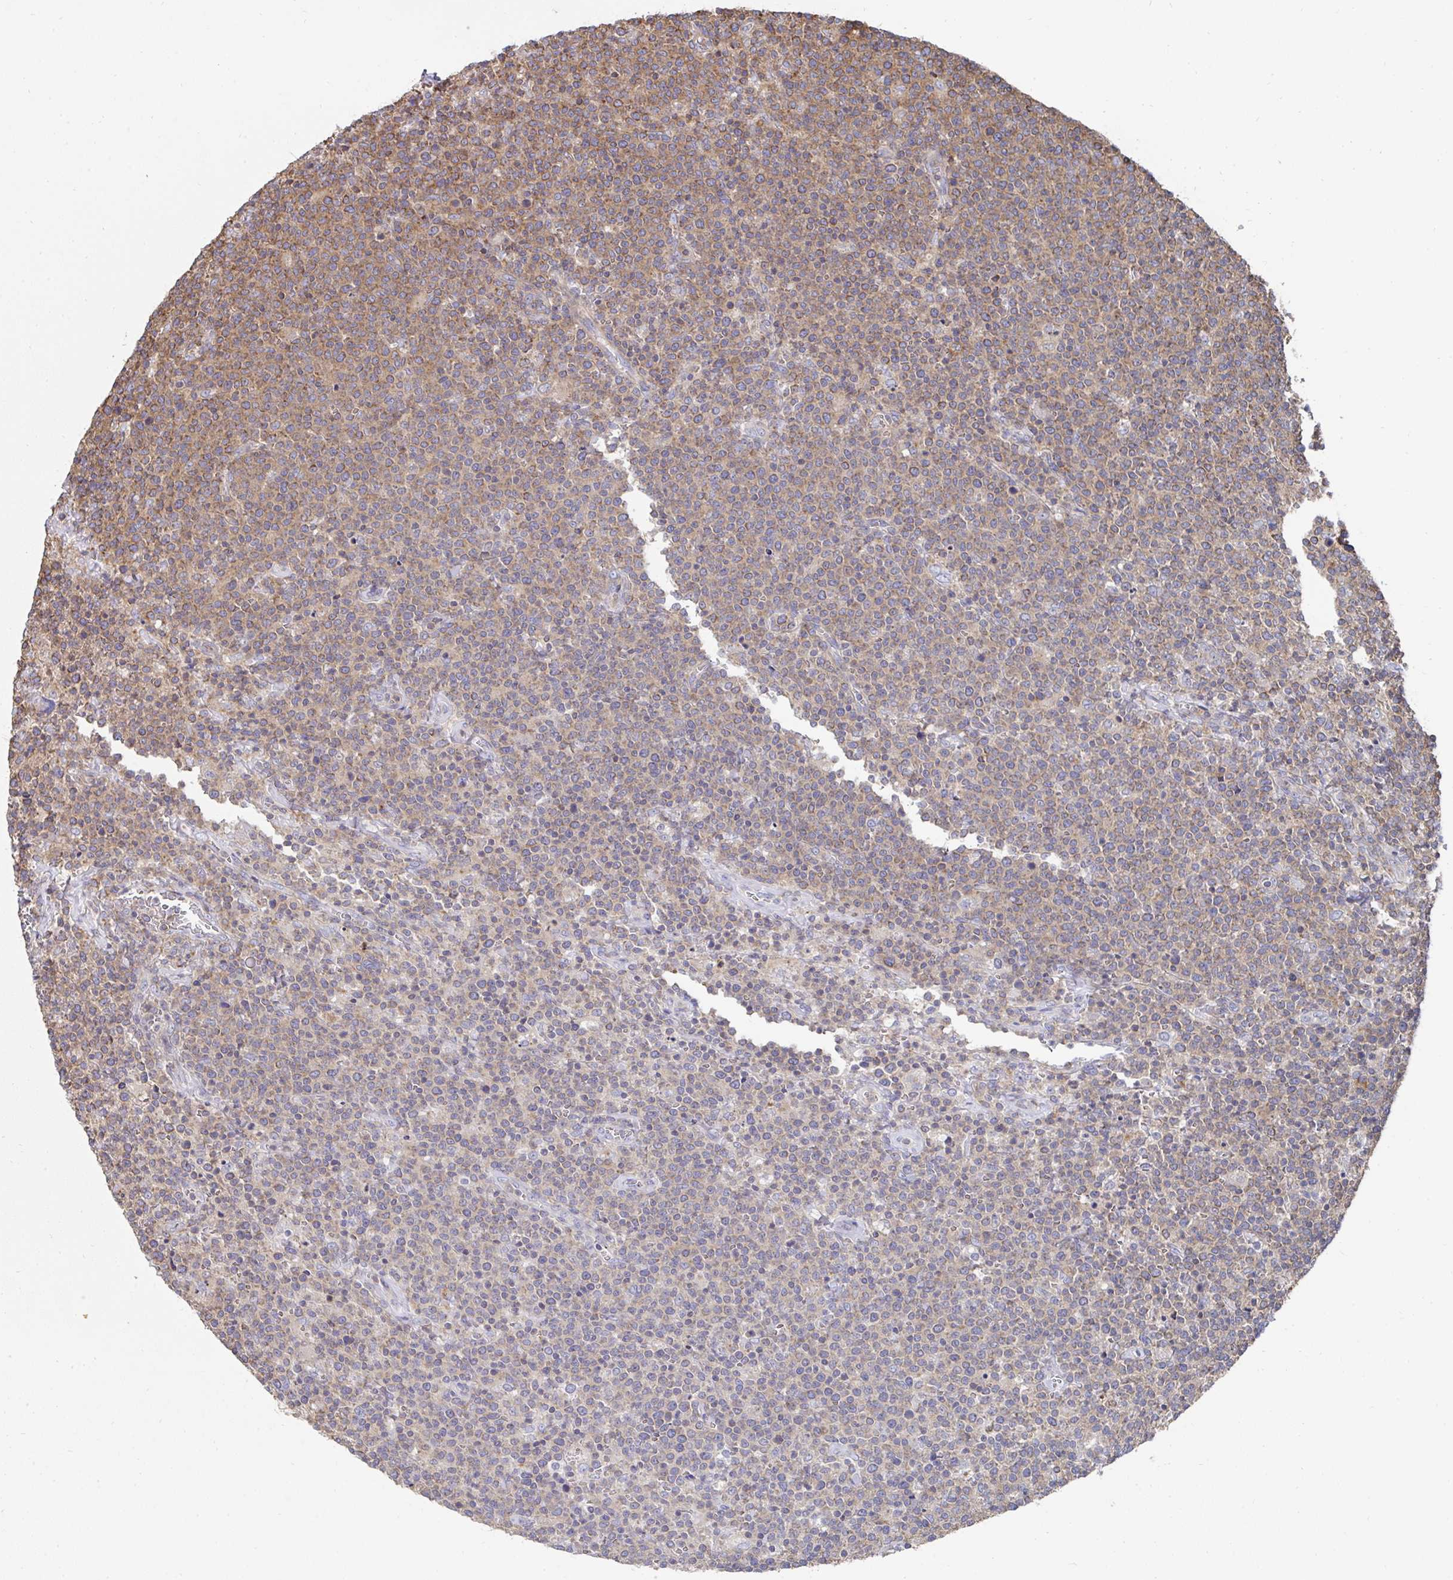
{"staining": {"intensity": "moderate", "quantity": "25%-75%", "location": "cytoplasmic/membranous"}, "tissue": "lymphoma", "cell_type": "Tumor cells", "image_type": "cancer", "snomed": [{"axis": "morphology", "description": "Malignant lymphoma, non-Hodgkin's type, High grade"}, {"axis": "topography", "description": "Lymph node"}], "caption": "Protein staining displays moderate cytoplasmic/membranous expression in approximately 25%-75% of tumor cells in lymphoma.", "gene": "DZANK1", "patient": {"sex": "male", "age": 61}}